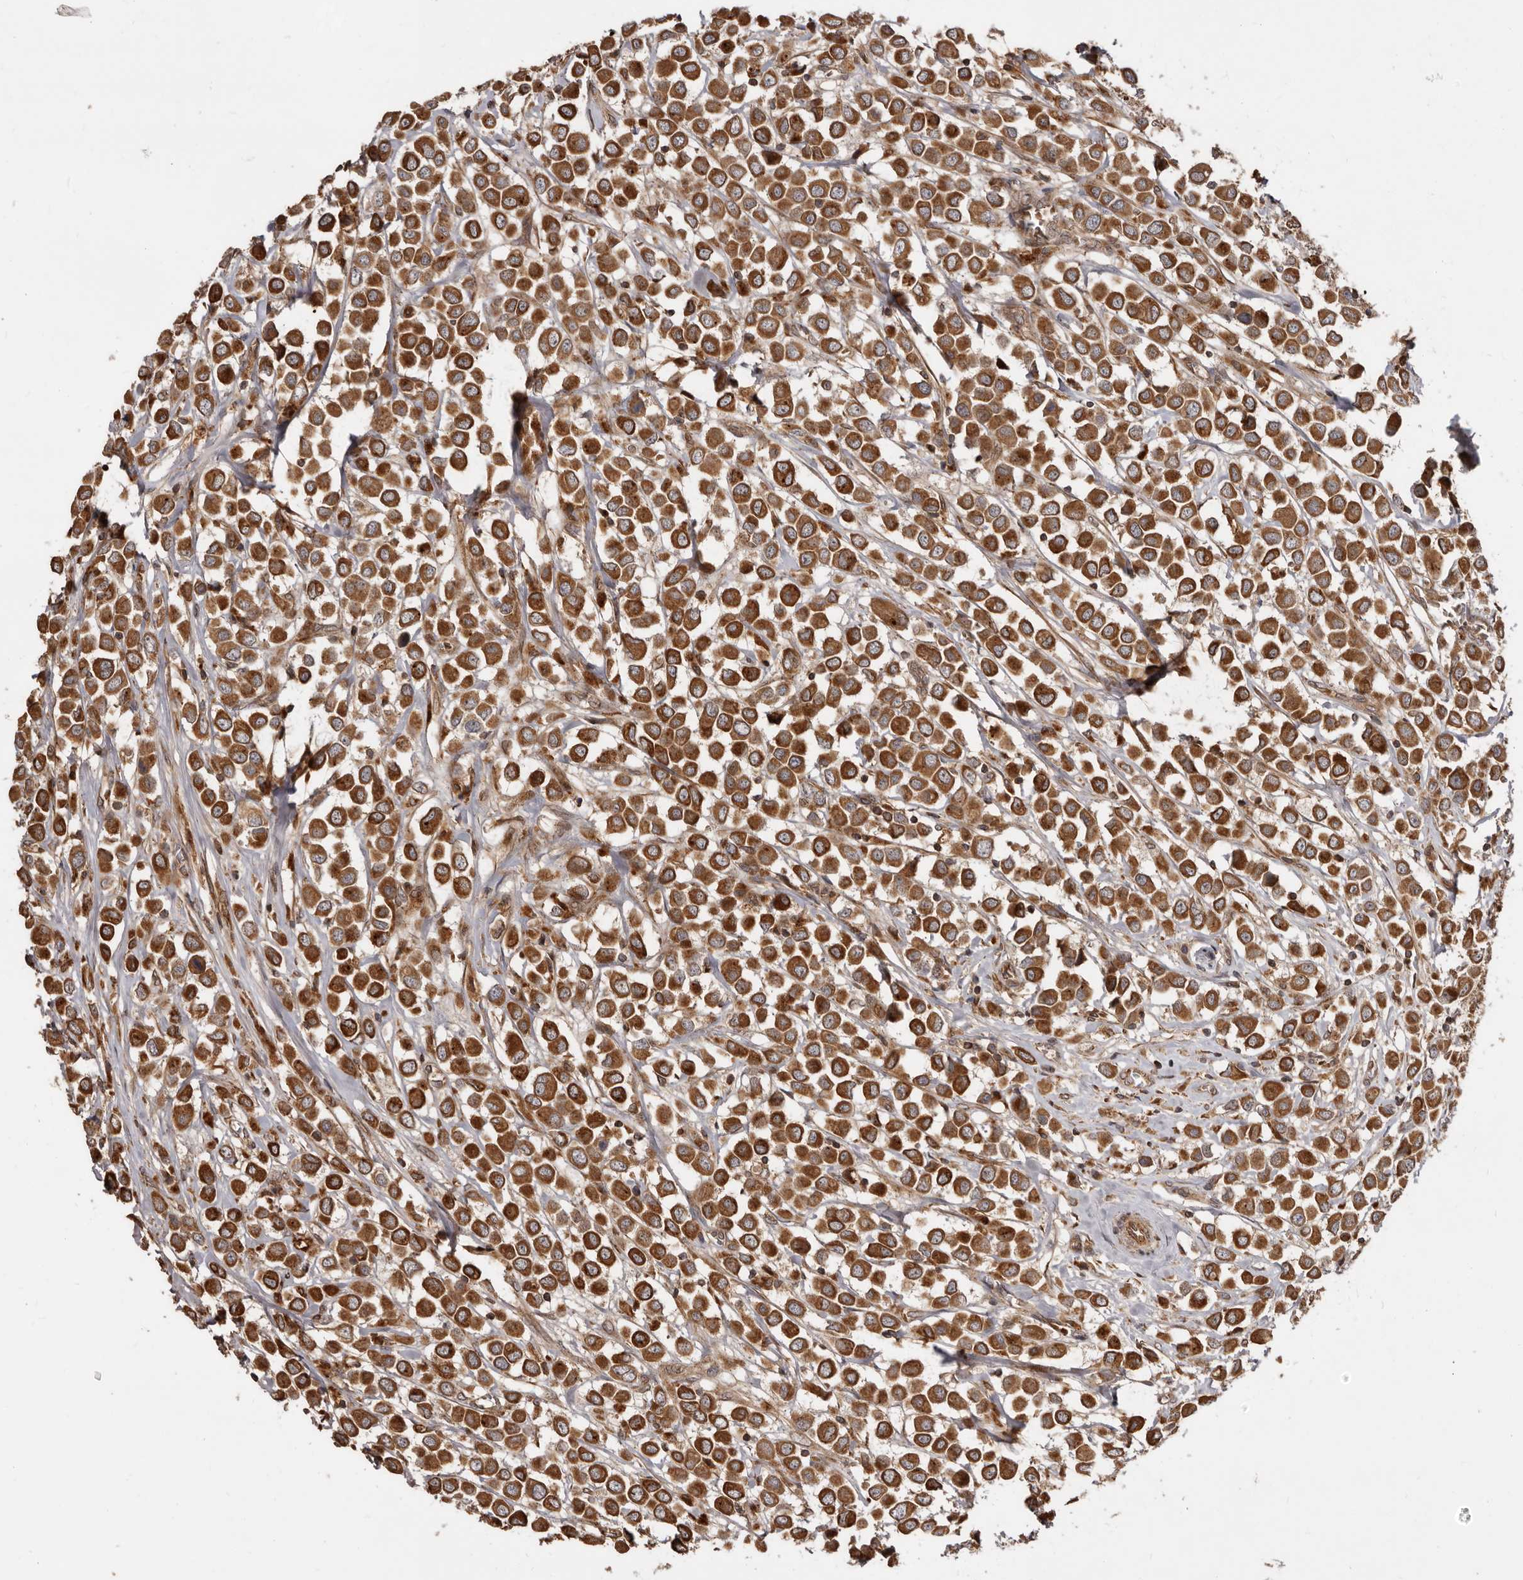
{"staining": {"intensity": "strong", "quantity": ">75%", "location": "cytoplasmic/membranous"}, "tissue": "breast cancer", "cell_type": "Tumor cells", "image_type": "cancer", "snomed": [{"axis": "morphology", "description": "Duct carcinoma"}, {"axis": "topography", "description": "Breast"}], "caption": "Immunohistochemistry (DAB) staining of human breast intraductal carcinoma exhibits strong cytoplasmic/membranous protein staining in approximately >75% of tumor cells.", "gene": "STK36", "patient": {"sex": "female", "age": 61}}